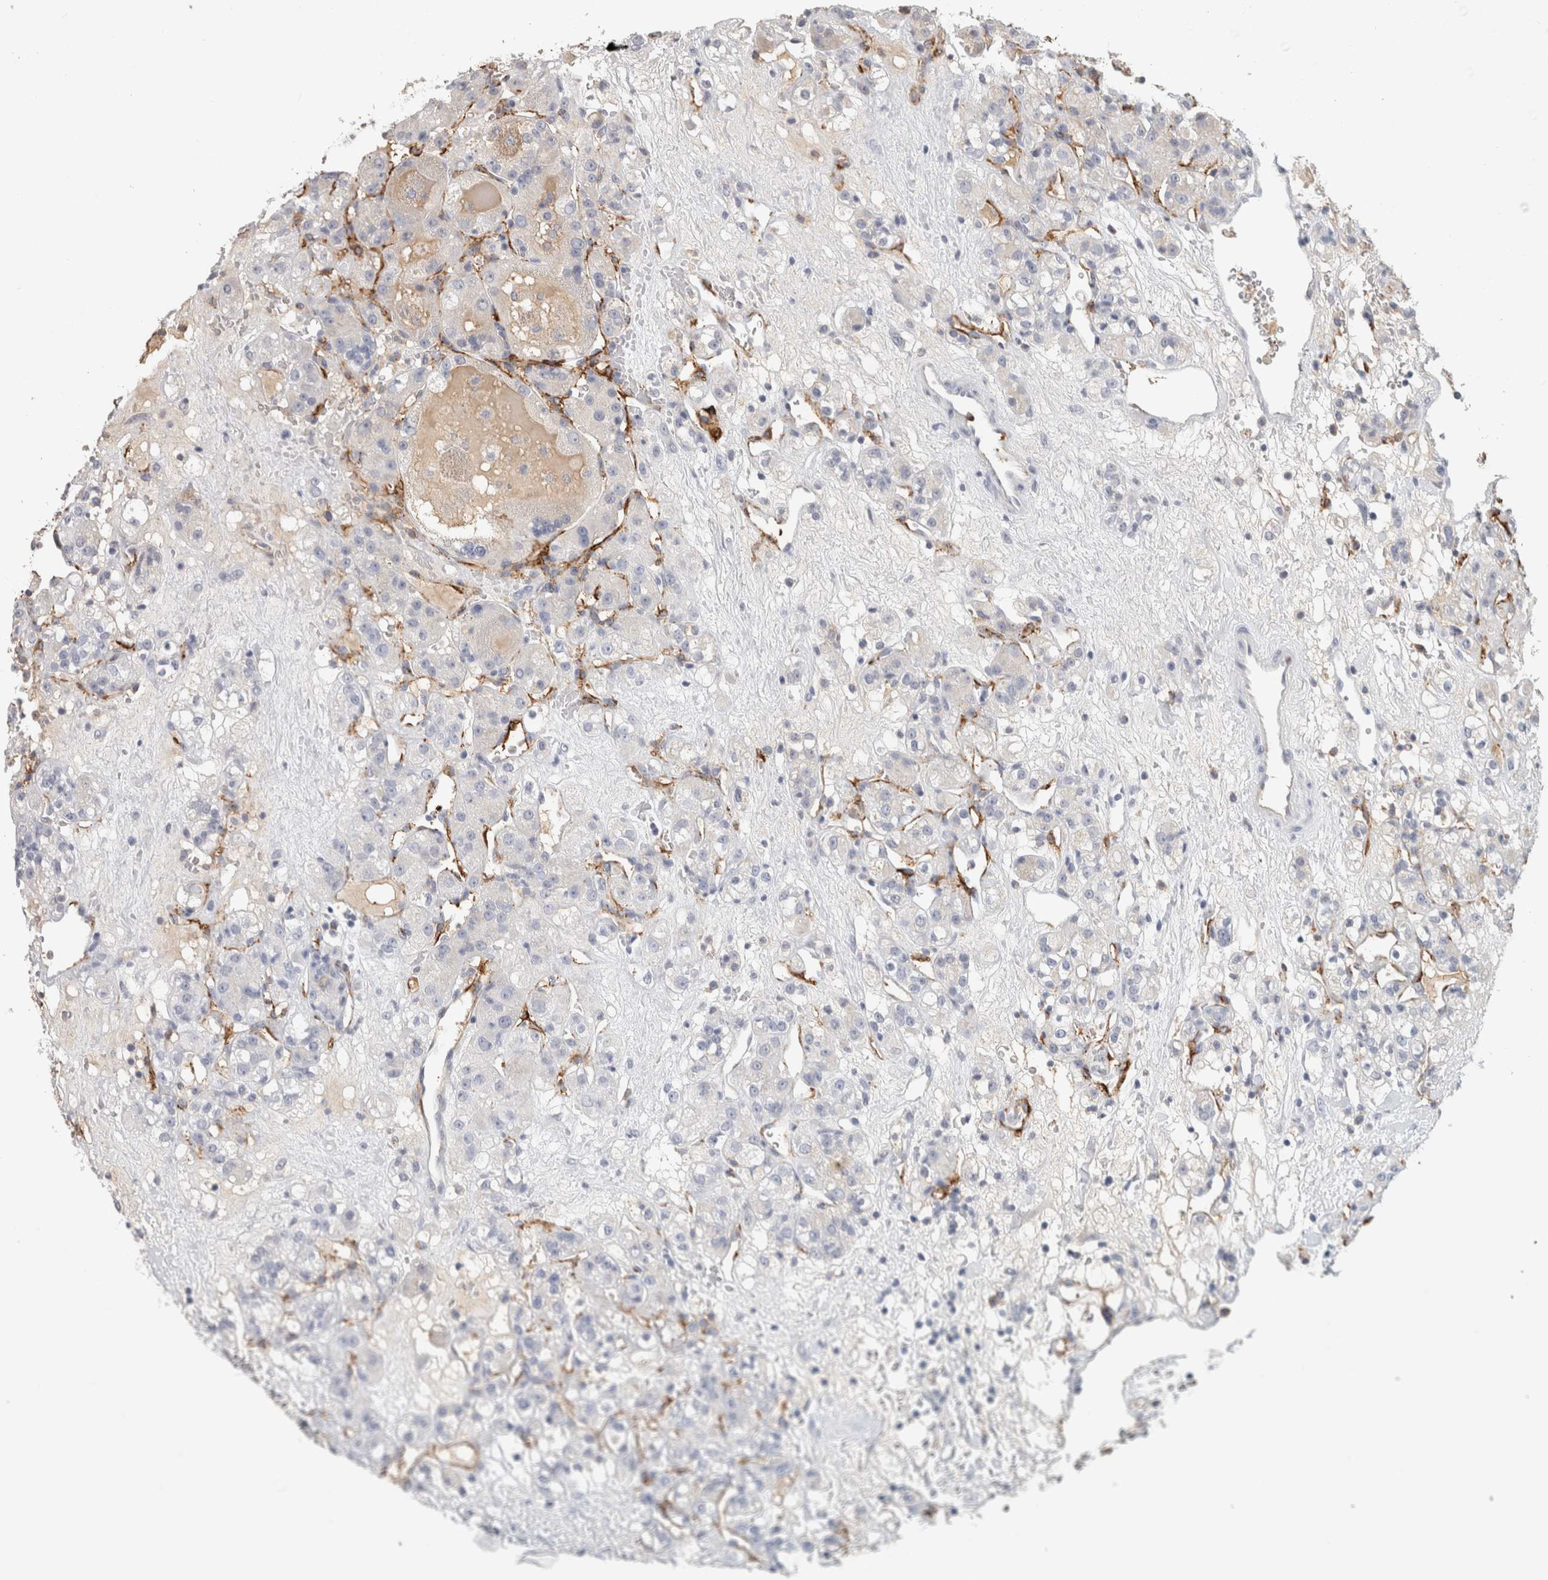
{"staining": {"intensity": "negative", "quantity": "none", "location": "none"}, "tissue": "renal cancer", "cell_type": "Tumor cells", "image_type": "cancer", "snomed": [{"axis": "morphology", "description": "Normal tissue, NOS"}, {"axis": "morphology", "description": "Adenocarcinoma, NOS"}, {"axis": "topography", "description": "Kidney"}], "caption": "Tumor cells show no significant protein staining in renal adenocarcinoma.", "gene": "CD36", "patient": {"sex": "male", "age": 61}}